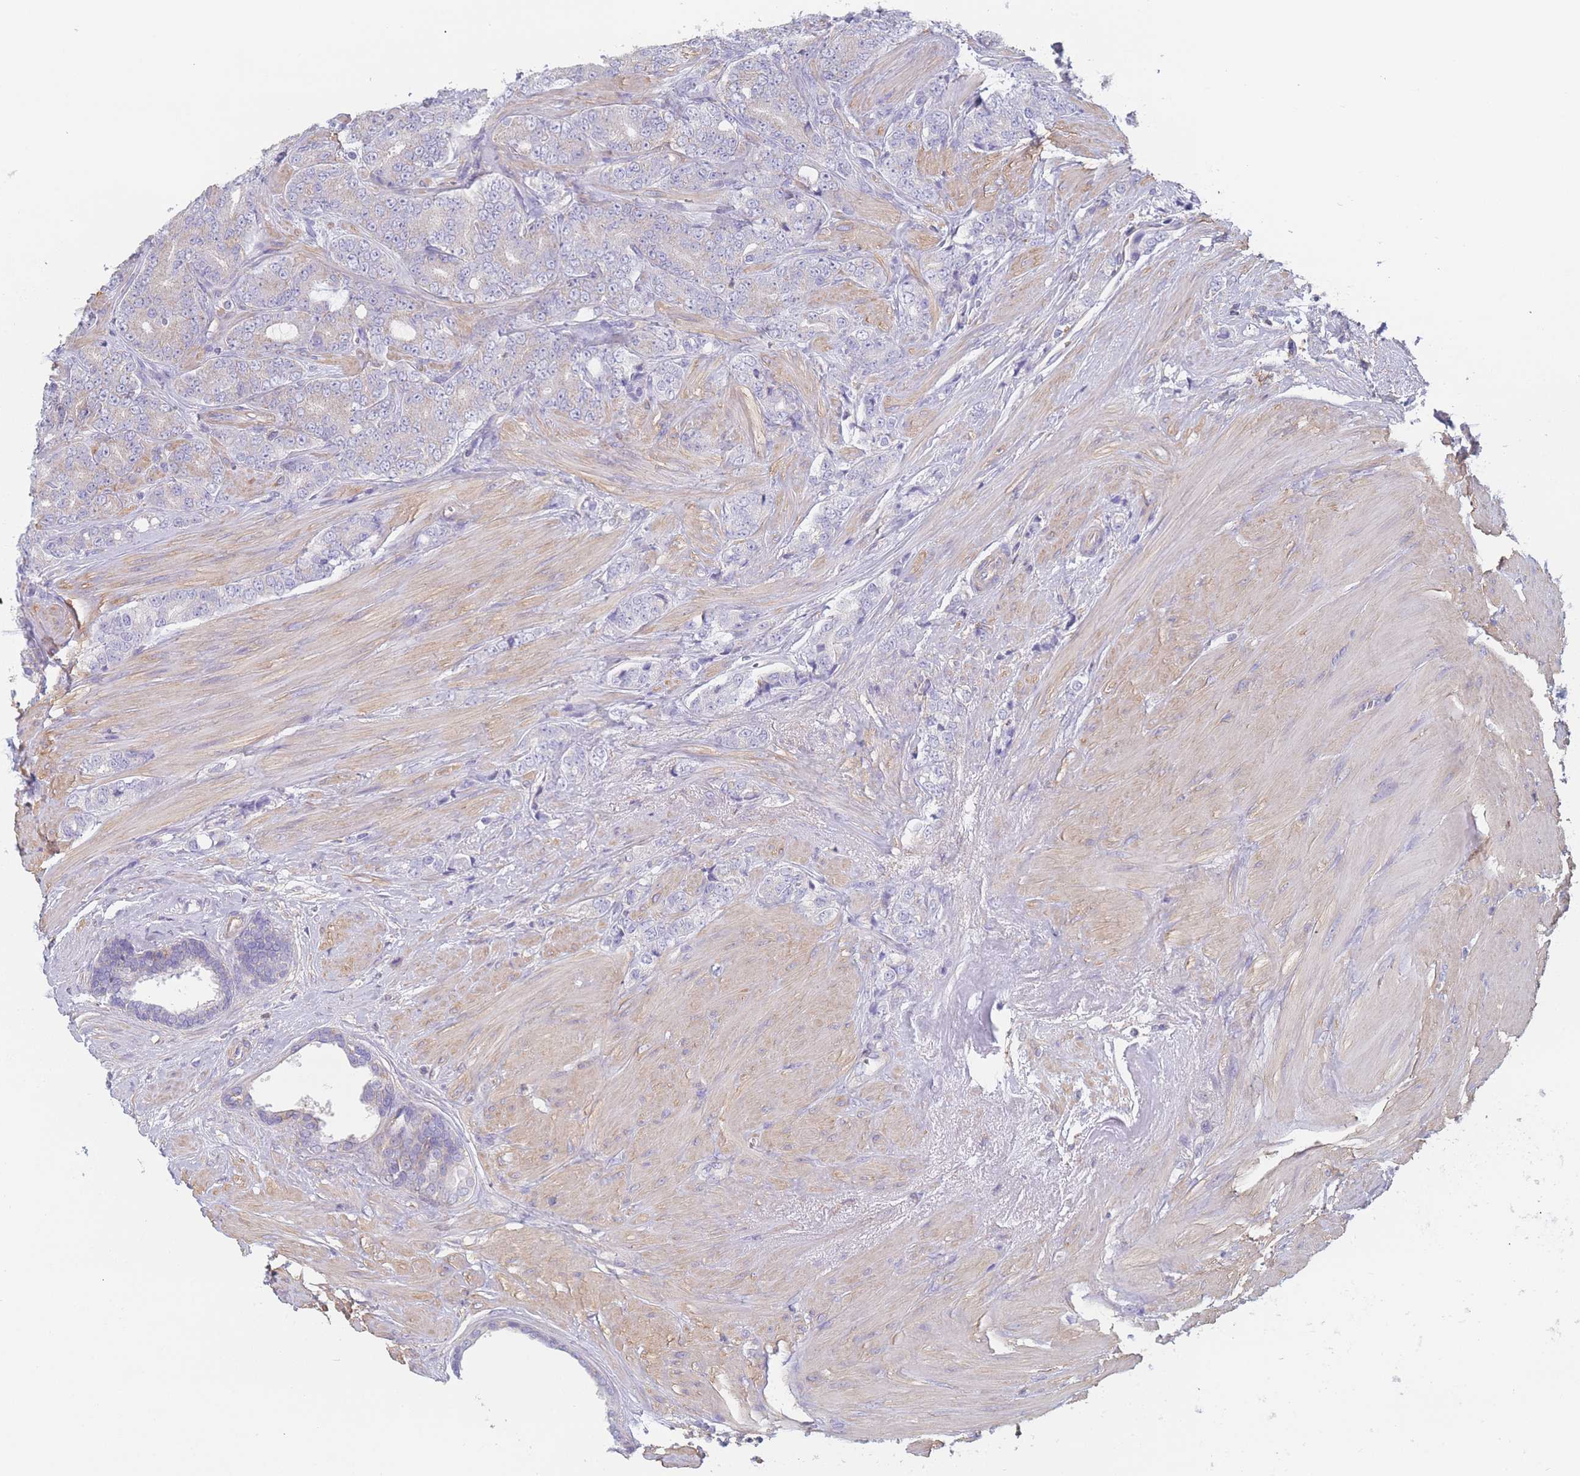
{"staining": {"intensity": "negative", "quantity": "none", "location": "none"}, "tissue": "prostate cancer", "cell_type": "Tumor cells", "image_type": "cancer", "snomed": [{"axis": "morphology", "description": "Adenocarcinoma, High grade"}, {"axis": "topography", "description": "Prostate"}], "caption": "The immunohistochemistry (IHC) image has no significant staining in tumor cells of prostate cancer (adenocarcinoma (high-grade)) tissue.", "gene": "ADH1A", "patient": {"sex": "male", "age": 62}}